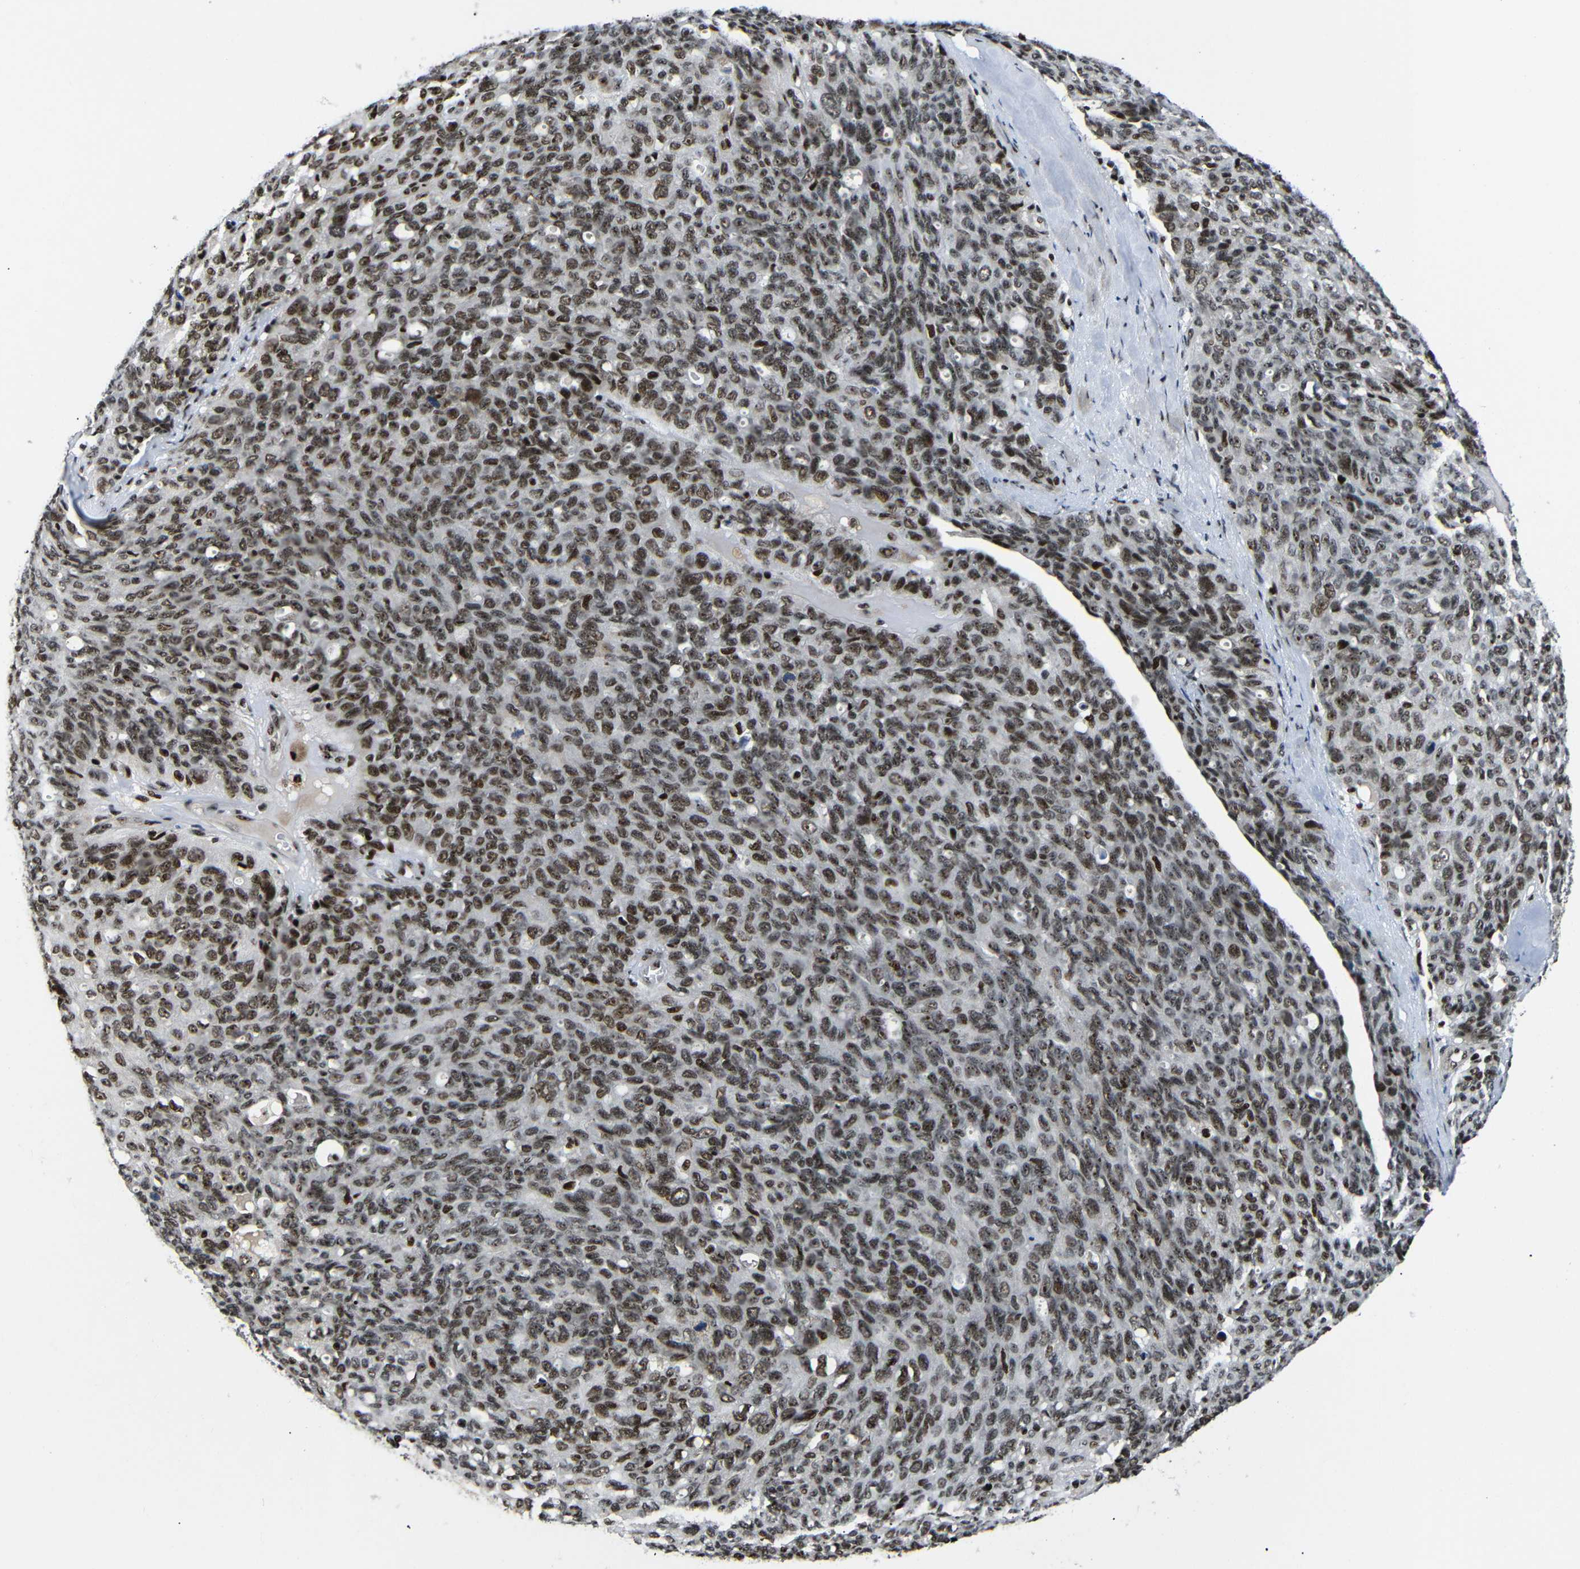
{"staining": {"intensity": "strong", "quantity": ">75%", "location": "nuclear"}, "tissue": "ovarian cancer", "cell_type": "Tumor cells", "image_type": "cancer", "snomed": [{"axis": "morphology", "description": "Carcinoma, endometroid"}, {"axis": "topography", "description": "Ovary"}], "caption": "The photomicrograph exhibits immunohistochemical staining of ovarian cancer (endometroid carcinoma). There is strong nuclear expression is appreciated in about >75% of tumor cells.", "gene": "SETDB2", "patient": {"sex": "female", "age": 60}}